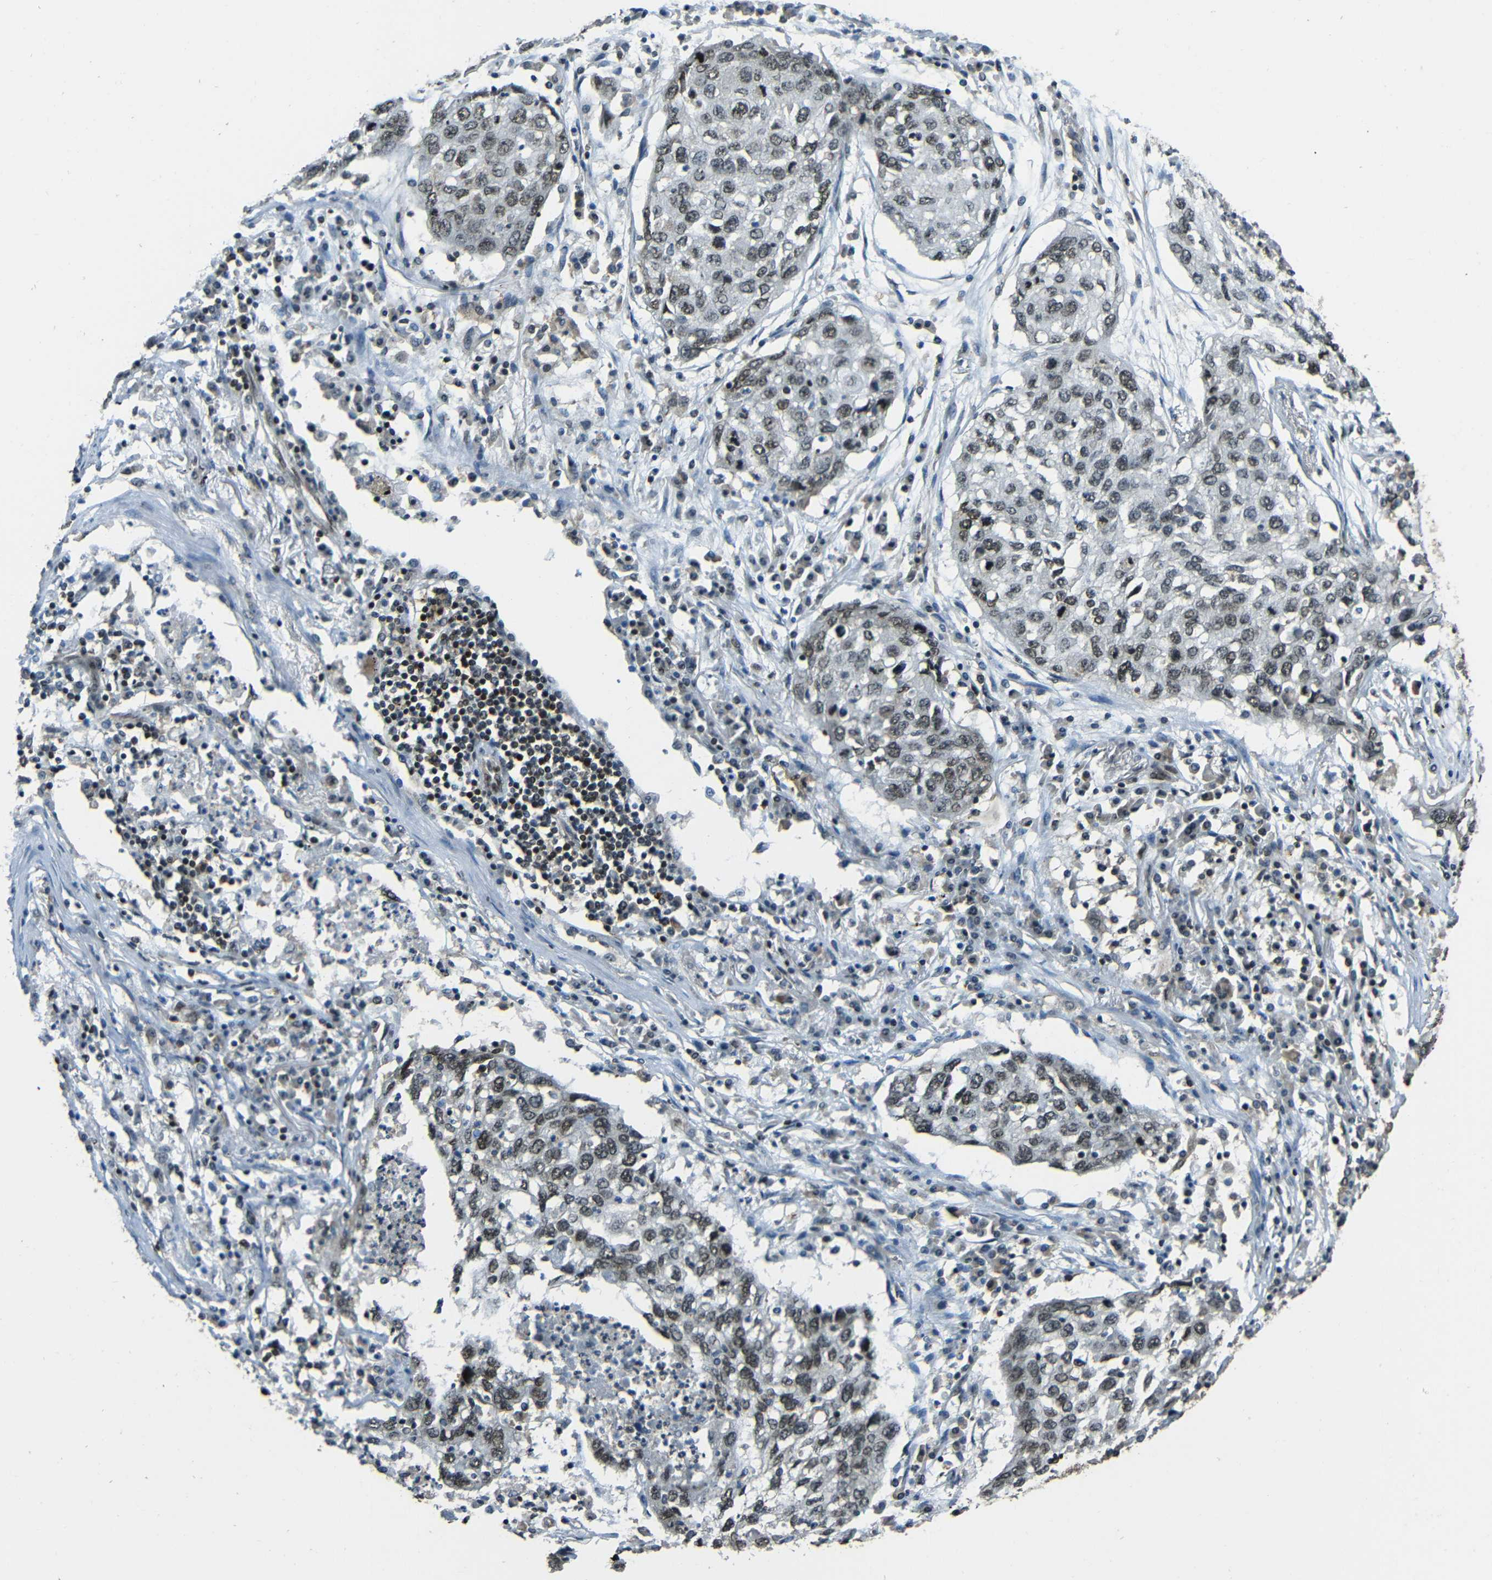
{"staining": {"intensity": "moderate", "quantity": ">75%", "location": "nuclear"}, "tissue": "lung cancer", "cell_type": "Tumor cells", "image_type": "cancer", "snomed": [{"axis": "morphology", "description": "Squamous cell carcinoma, NOS"}, {"axis": "topography", "description": "Lung"}], "caption": "Lung cancer stained with a protein marker exhibits moderate staining in tumor cells.", "gene": "PSIP1", "patient": {"sex": "female", "age": 63}}